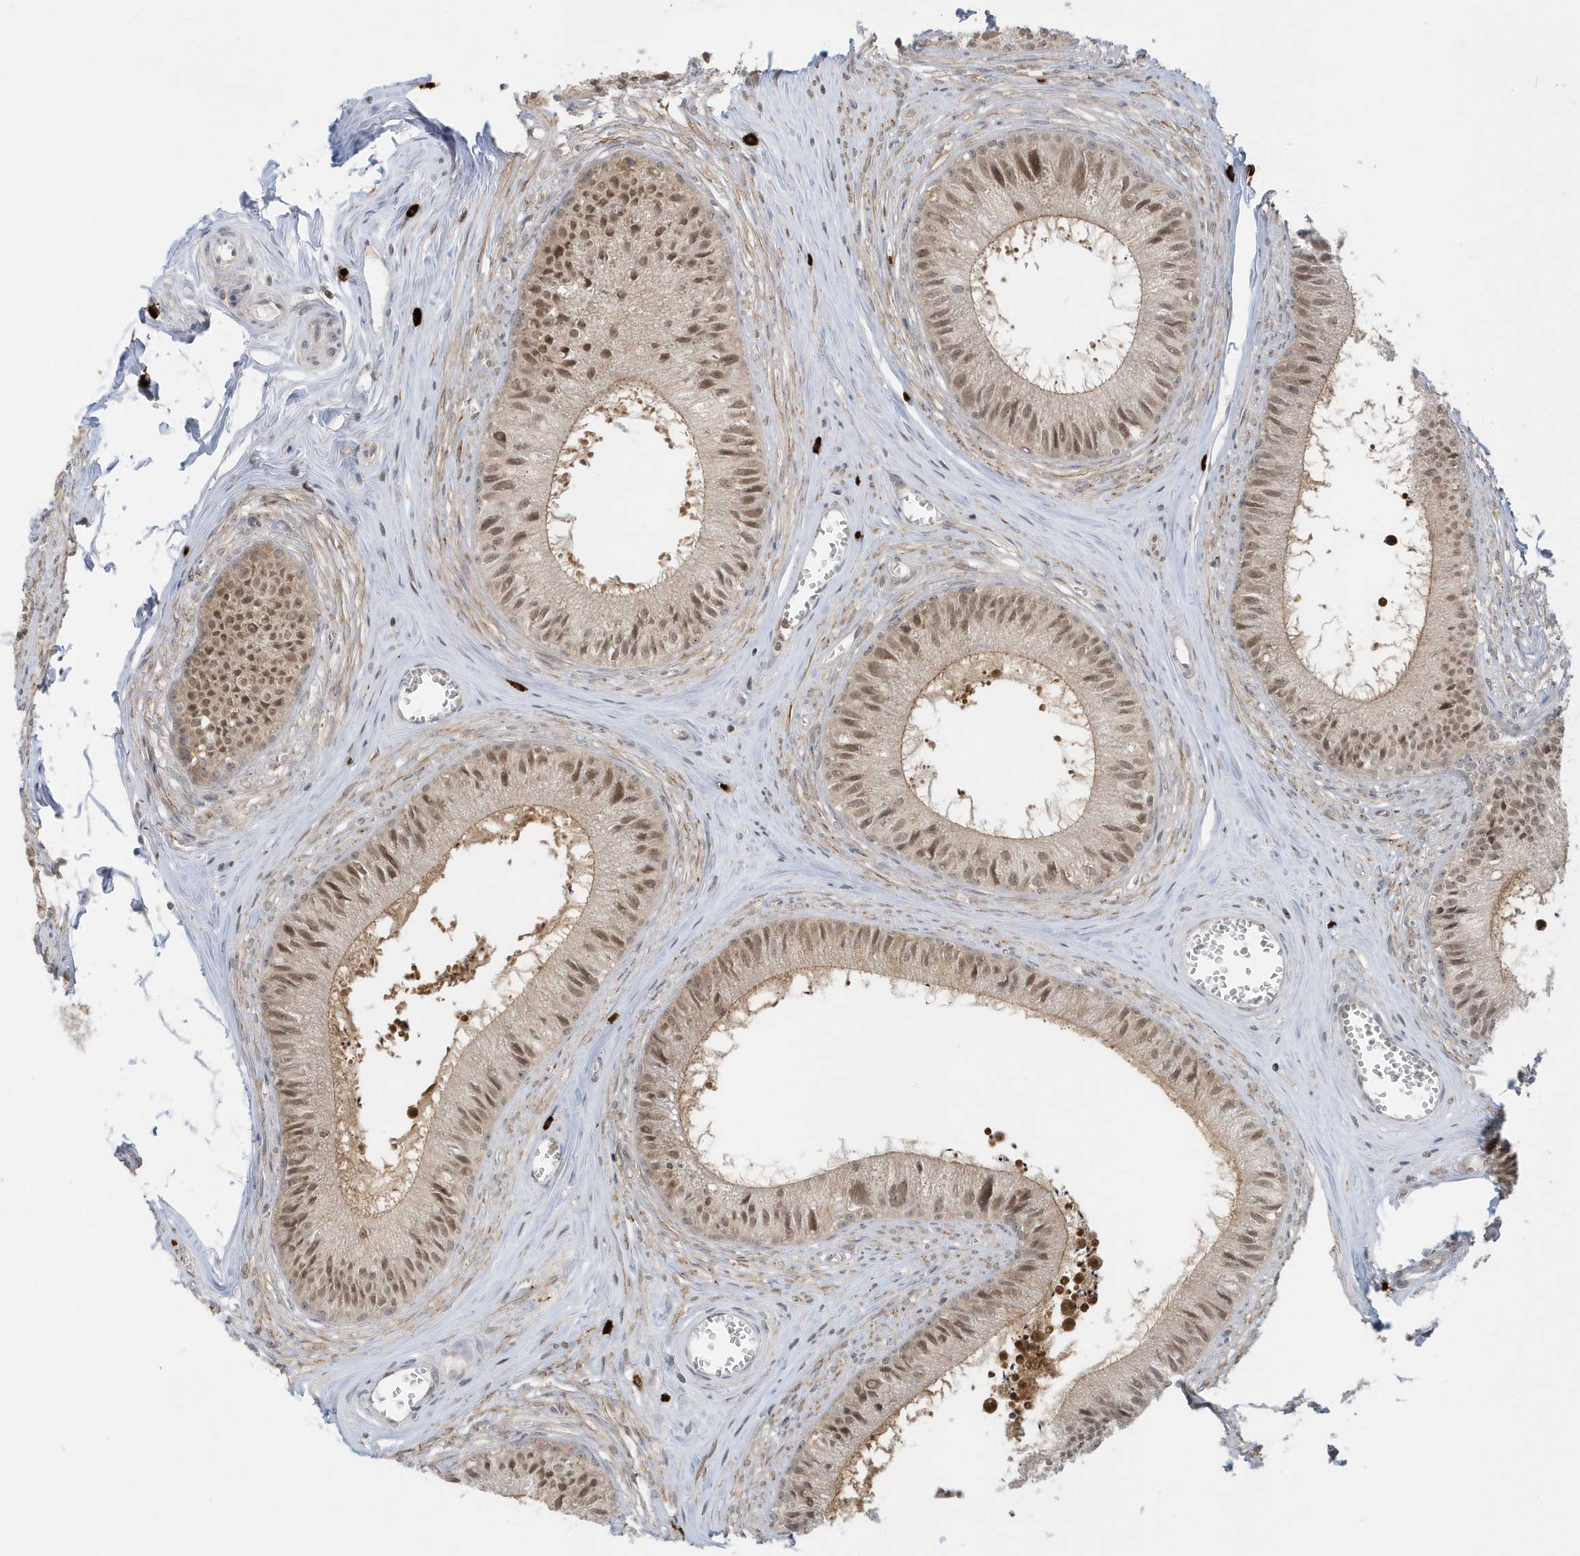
{"staining": {"intensity": "moderate", "quantity": ">75%", "location": "cytoplasmic/membranous,nuclear"}, "tissue": "epididymis", "cell_type": "Glandular cells", "image_type": "normal", "snomed": [{"axis": "morphology", "description": "Normal tissue, NOS"}, {"axis": "topography", "description": "Epididymis"}], "caption": "High-power microscopy captured an immunohistochemistry (IHC) histopathology image of normal epididymis, revealing moderate cytoplasmic/membranous,nuclear staining in approximately >75% of glandular cells.", "gene": "PPP1R7", "patient": {"sex": "male", "age": 36}}